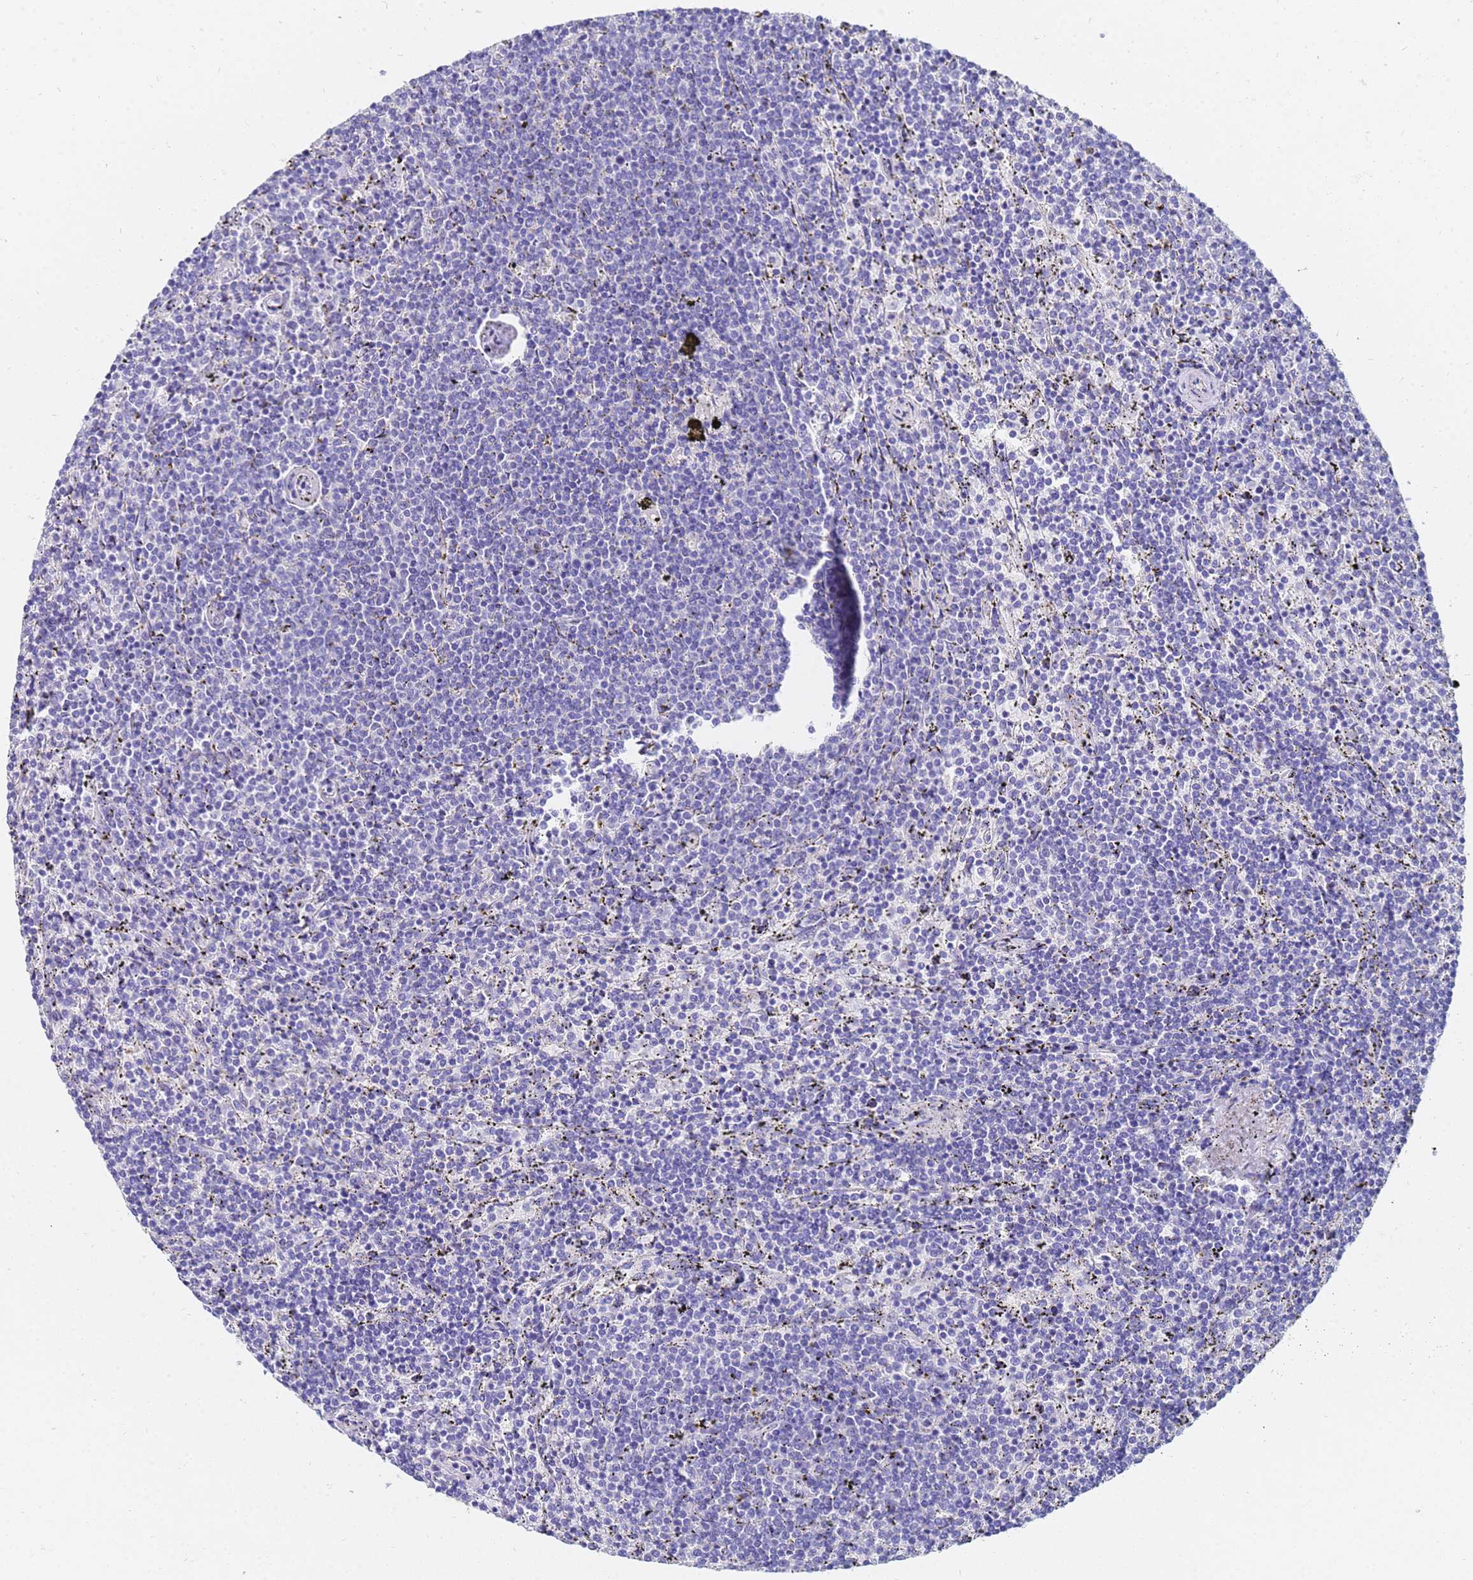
{"staining": {"intensity": "negative", "quantity": "none", "location": "none"}, "tissue": "lymphoma", "cell_type": "Tumor cells", "image_type": "cancer", "snomed": [{"axis": "morphology", "description": "Malignant lymphoma, non-Hodgkin's type, Low grade"}, {"axis": "topography", "description": "Spleen"}], "caption": "Low-grade malignant lymphoma, non-Hodgkin's type stained for a protein using immunohistochemistry reveals no expression tumor cells.", "gene": "C2orf72", "patient": {"sex": "female", "age": 50}}